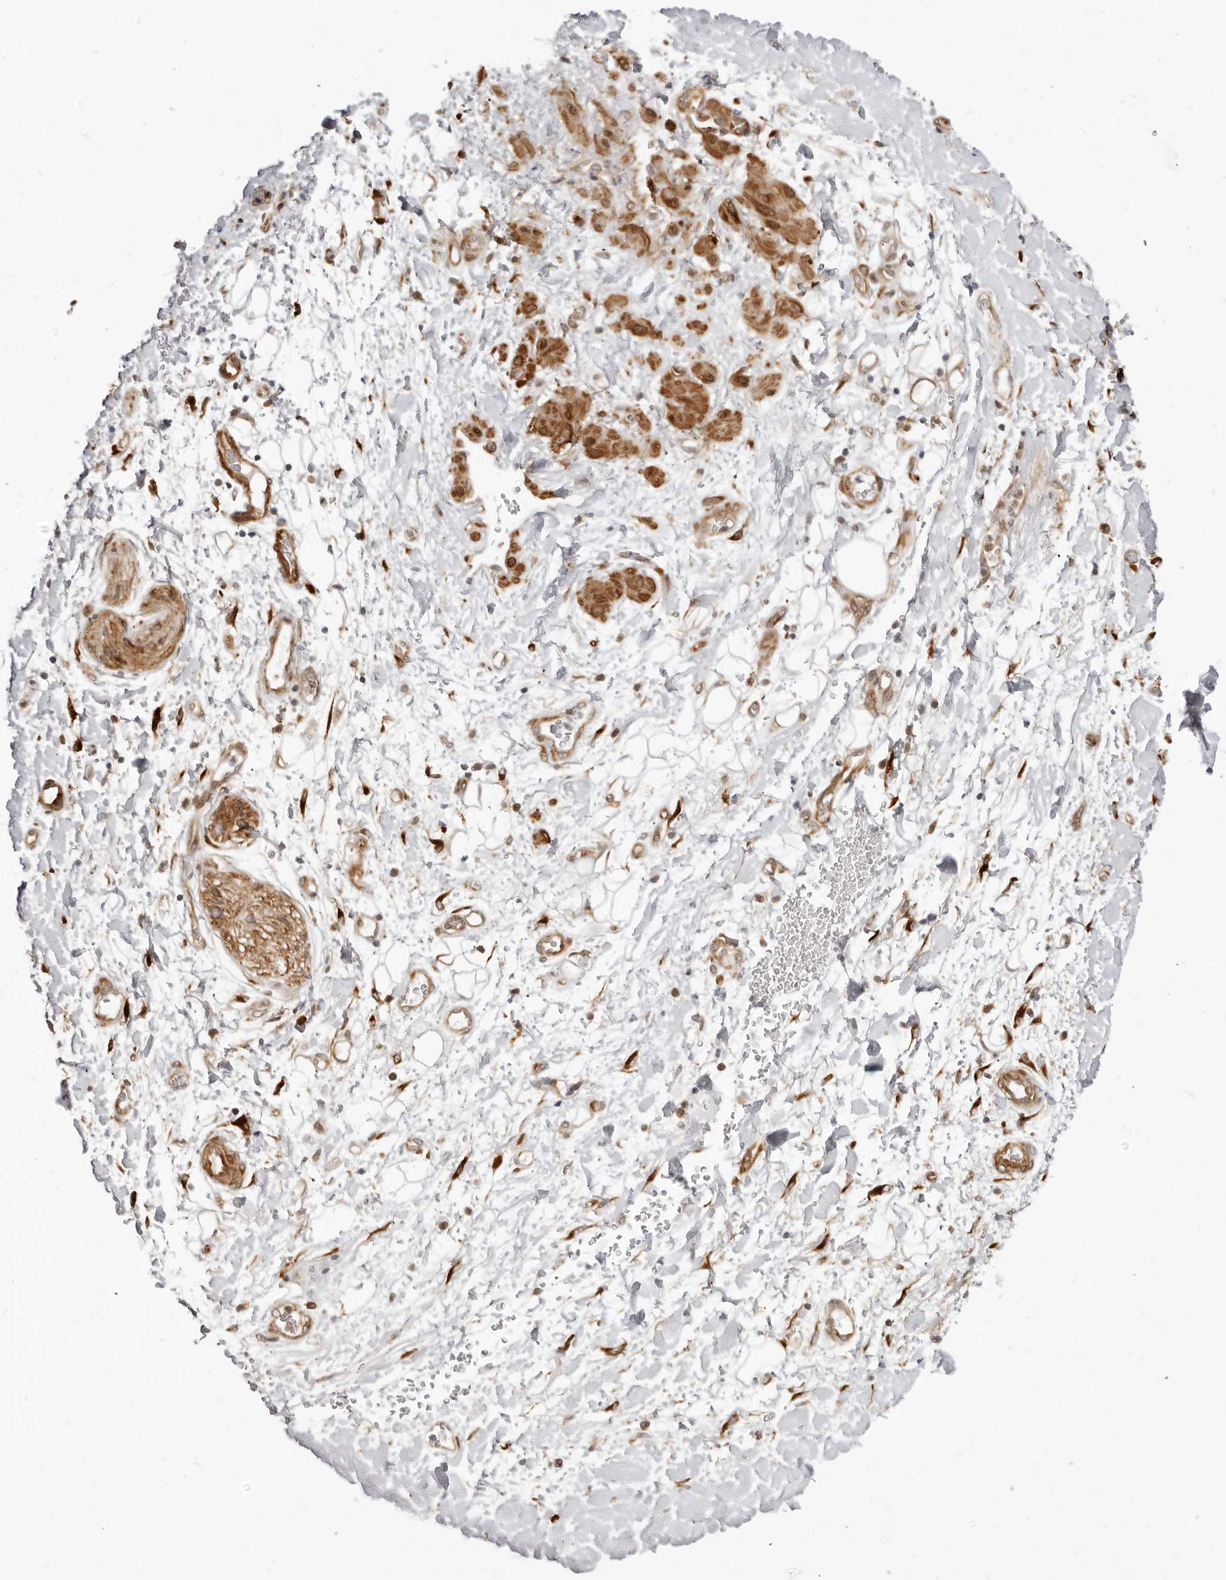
{"staining": {"intensity": "negative", "quantity": "none", "location": "none"}, "tissue": "adipose tissue", "cell_type": "Adipocytes", "image_type": "normal", "snomed": [{"axis": "morphology", "description": "Normal tissue, NOS"}, {"axis": "morphology", "description": "Adenocarcinoma, NOS"}, {"axis": "topography", "description": "Pancreas"}, {"axis": "topography", "description": "Peripheral nerve tissue"}], "caption": "The histopathology image exhibits no staining of adipocytes in unremarkable adipose tissue.", "gene": "SRGAP2", "patient": {"sex": "male", "age": 59}}